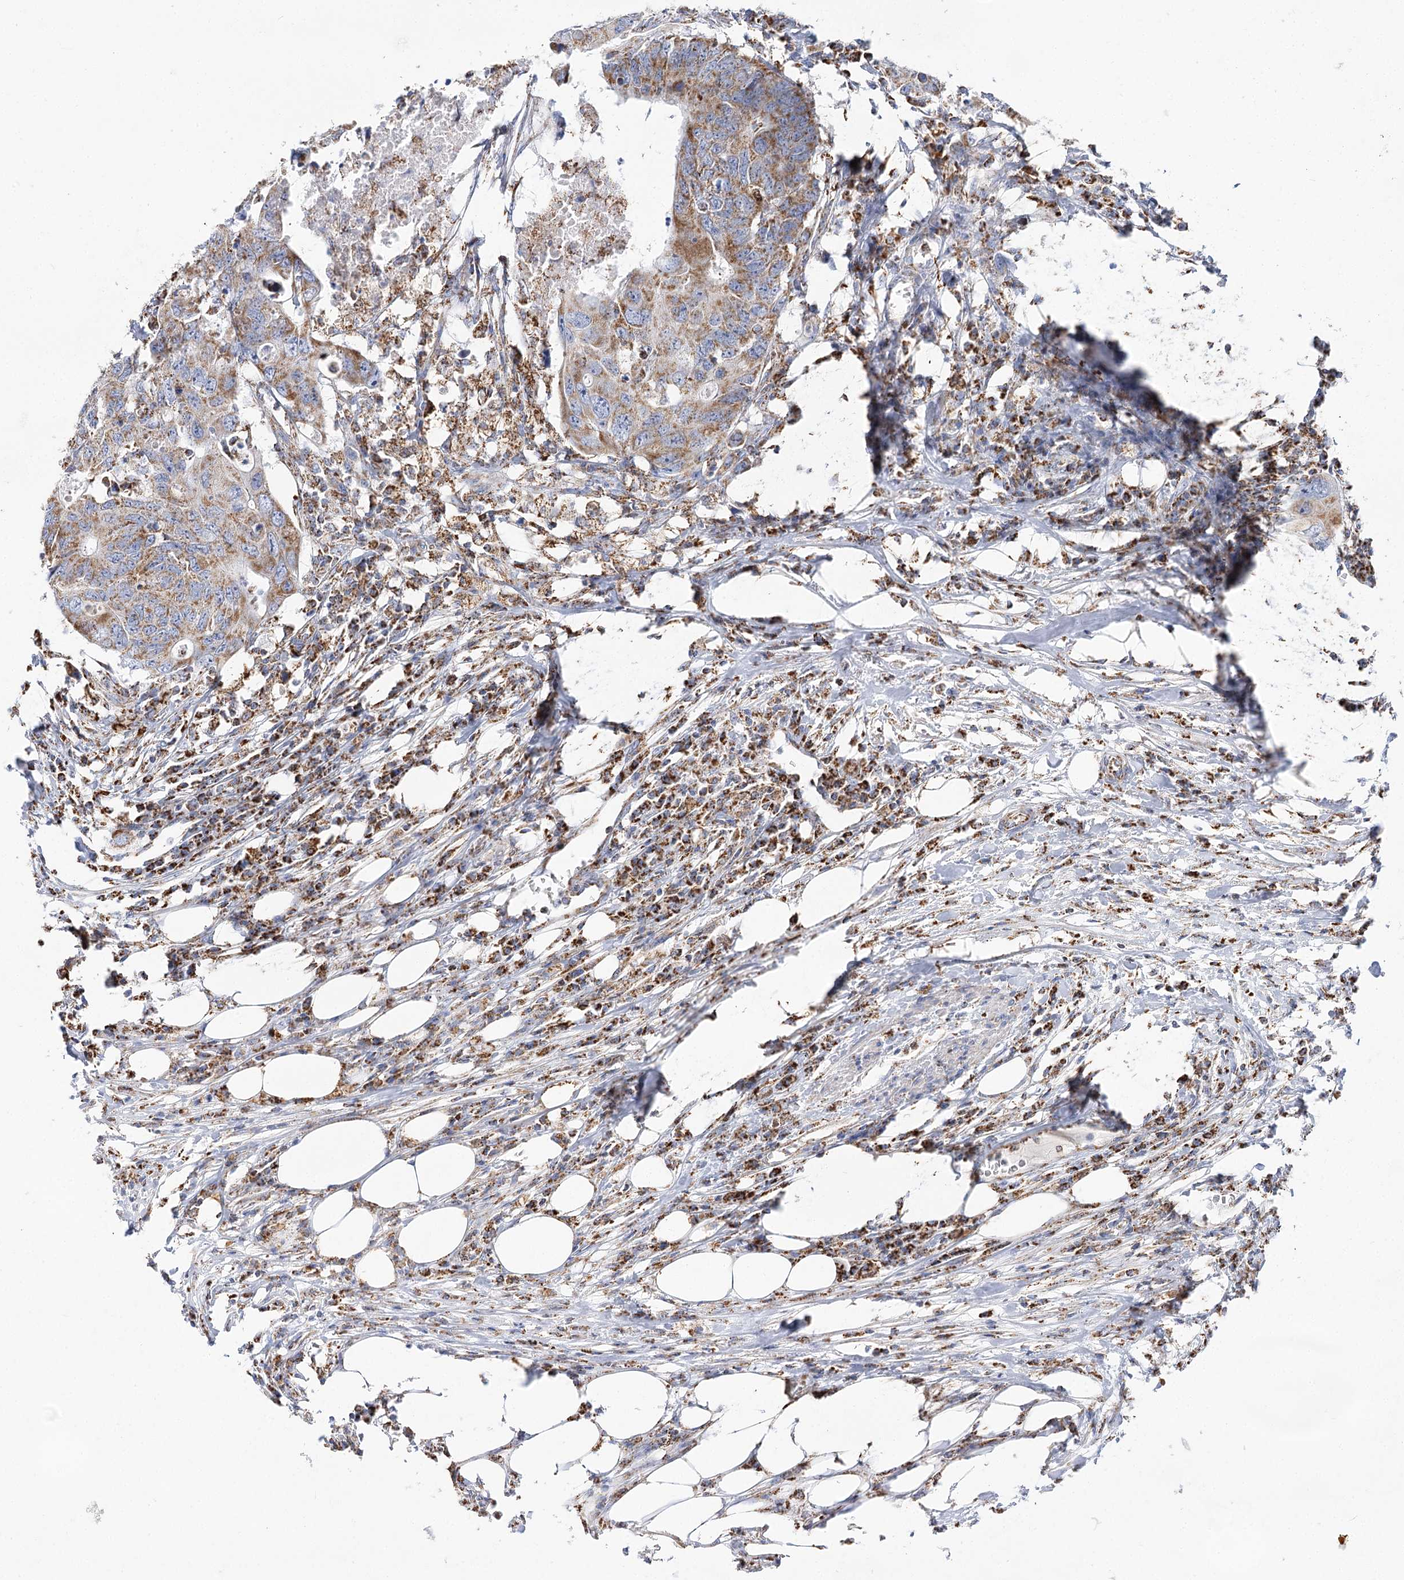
{"staining": {"intensity": "moderate", "quantity": ">75%", "location": "cytoplasmic/membranous"}, "tissue": "colorectal cancer", "cell_type": "Tumor cells", "image_type": "cancer", "snomed": [{"axis": "morphology", "description": "Adenocarcinoma, NOS"}, {"axis": "topography", "description": "Colon"}], "caption": "This is an image of IHC staining of colorectal adenocarcinoma, which shows moderate positivity in the cytoplasmic/membranous of tumor cells.", "gene": "NADK2", "patient": {"sex": "male", "age": 71}}